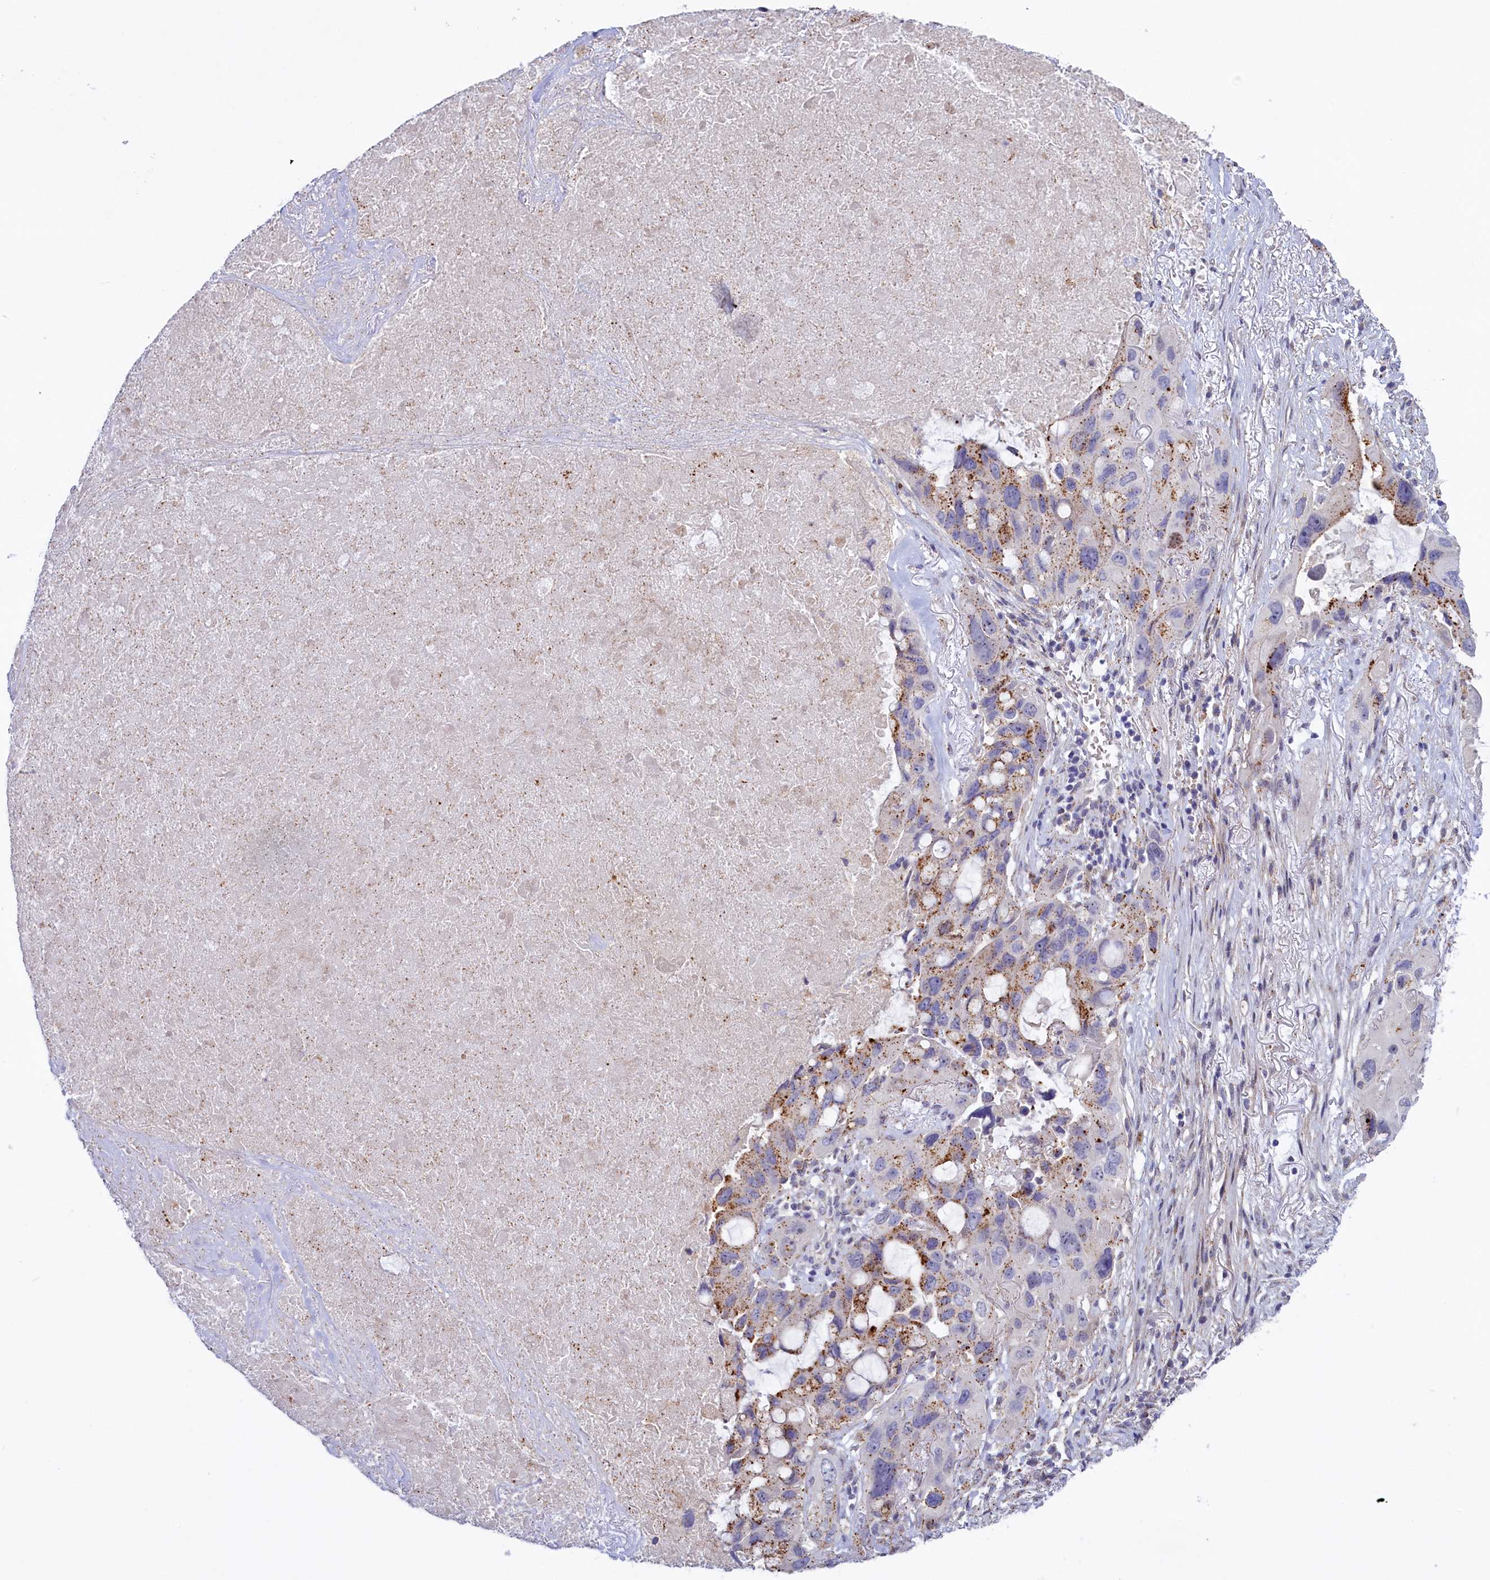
{"staining": {"intensity": "moderate", "quantity": ">75%", "location": "cytoplasmic/membranous"}, "tissue": "lung cancer", "cell_type": "Tumor cells", "image_type": "cancer", "snomed": [{"axis": "morphology", "description": "Squamous cell carcinoma, NOS"}, {"axis": "topography", "description": "Lung"}], "caption": "Protein expression analysis of lung cancer shows moderate cytoplasmic/membranous staining in approximately >75% of tumor cells.", "gene": "HYKK", "patient": {"sex": "female", "age": 73}}